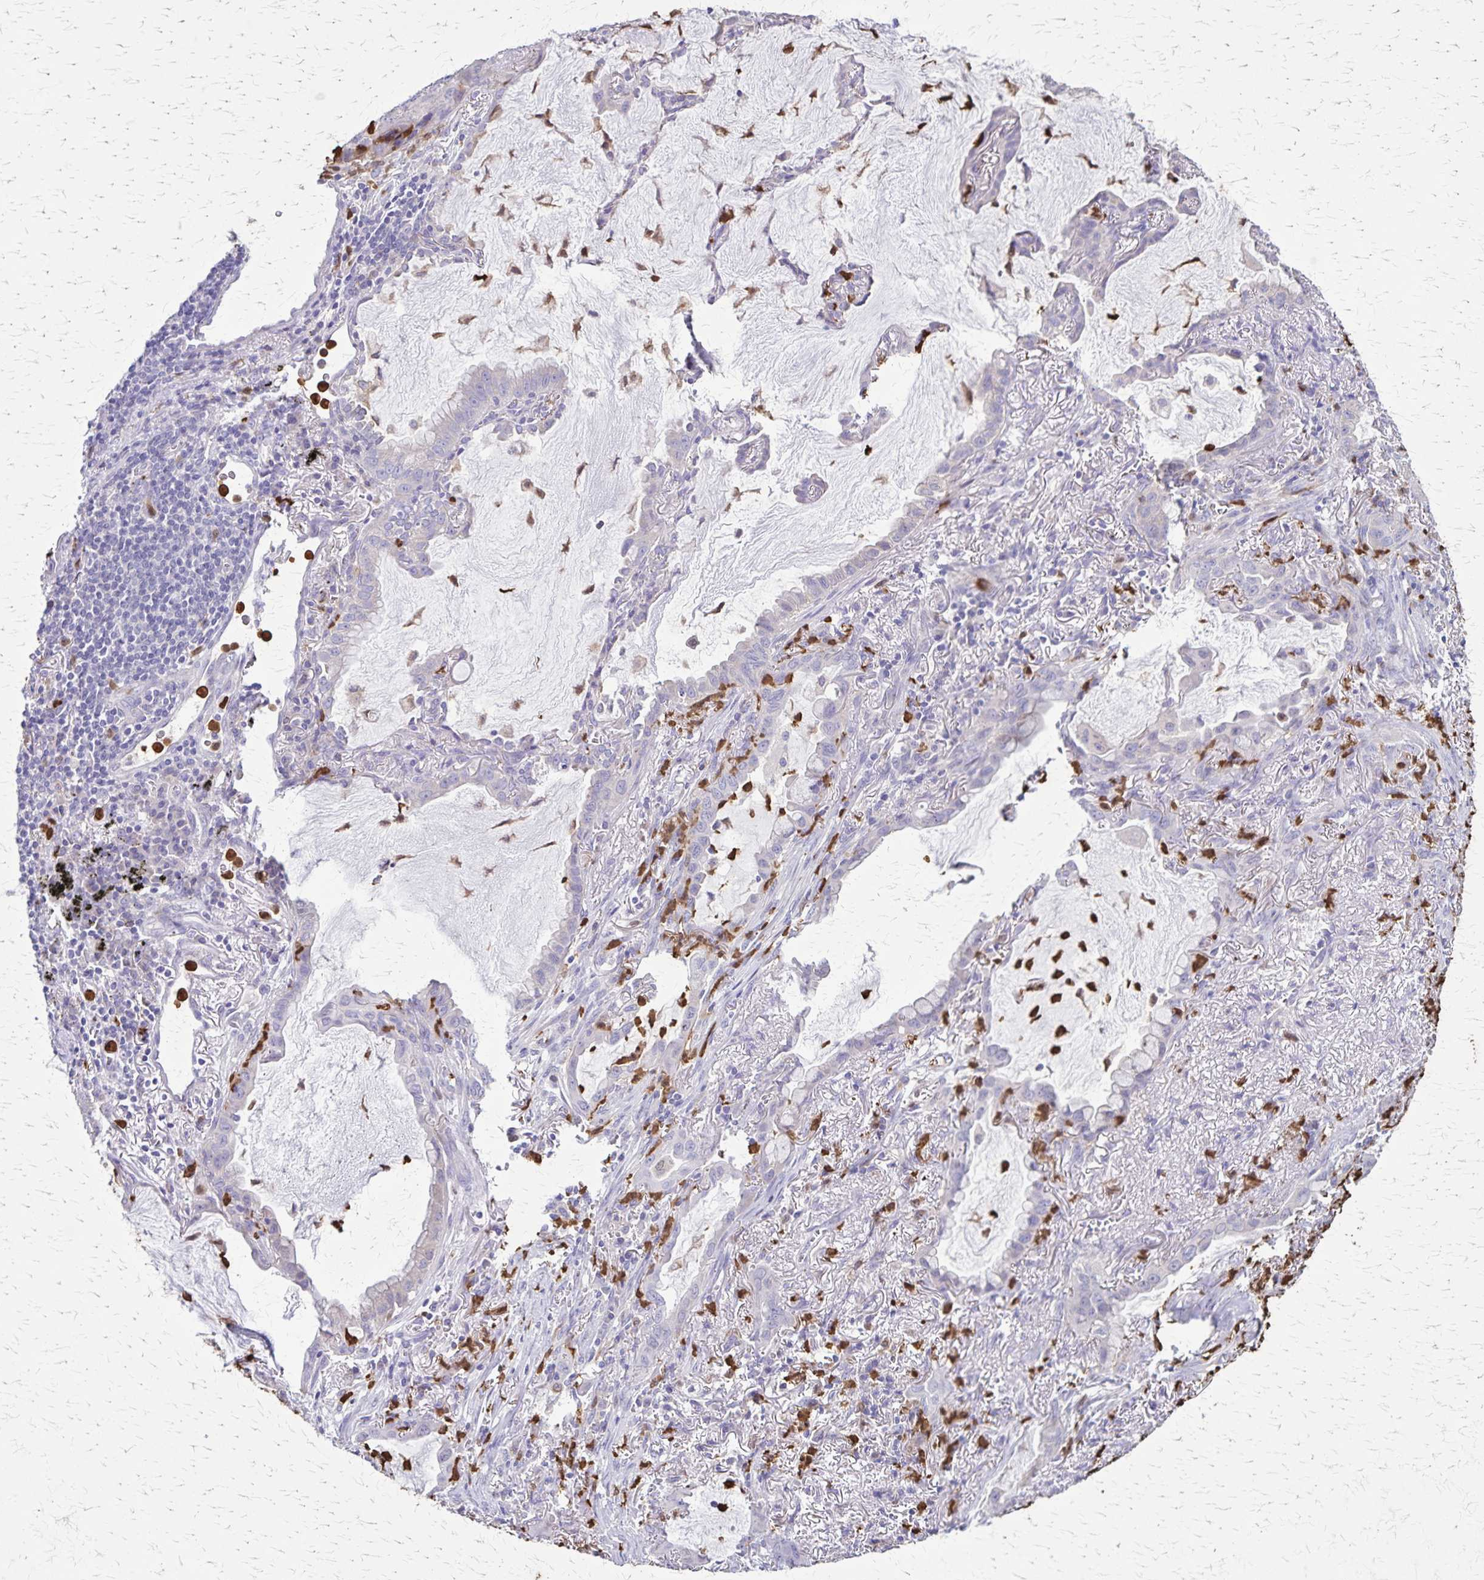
{"staining": {"intensity": "negative", "quantity": "none", "location": "none"}, "tissue": "lung cancer", "cell_type": "Tumor cells", "image_type": "cancer", "snomed": [{"axis": "morphology", "description": "Adenocarcinoma, NOS"}, {"axis": "topography", "description": "Lung"}], "caption": "An IHC photomicrograph of lung adenocarcinoma is shown. There is no staining in tumor cells of lung adenocarcinoma. Brightfield microscopy of immunohistochemistry stained with DAB (3,3'-diaminobenzidine) (brown) and hematoxylin (blue), captured at high magnification.", "gene": "ULBP3", "patient": {"sex": "male", "age": 65}}